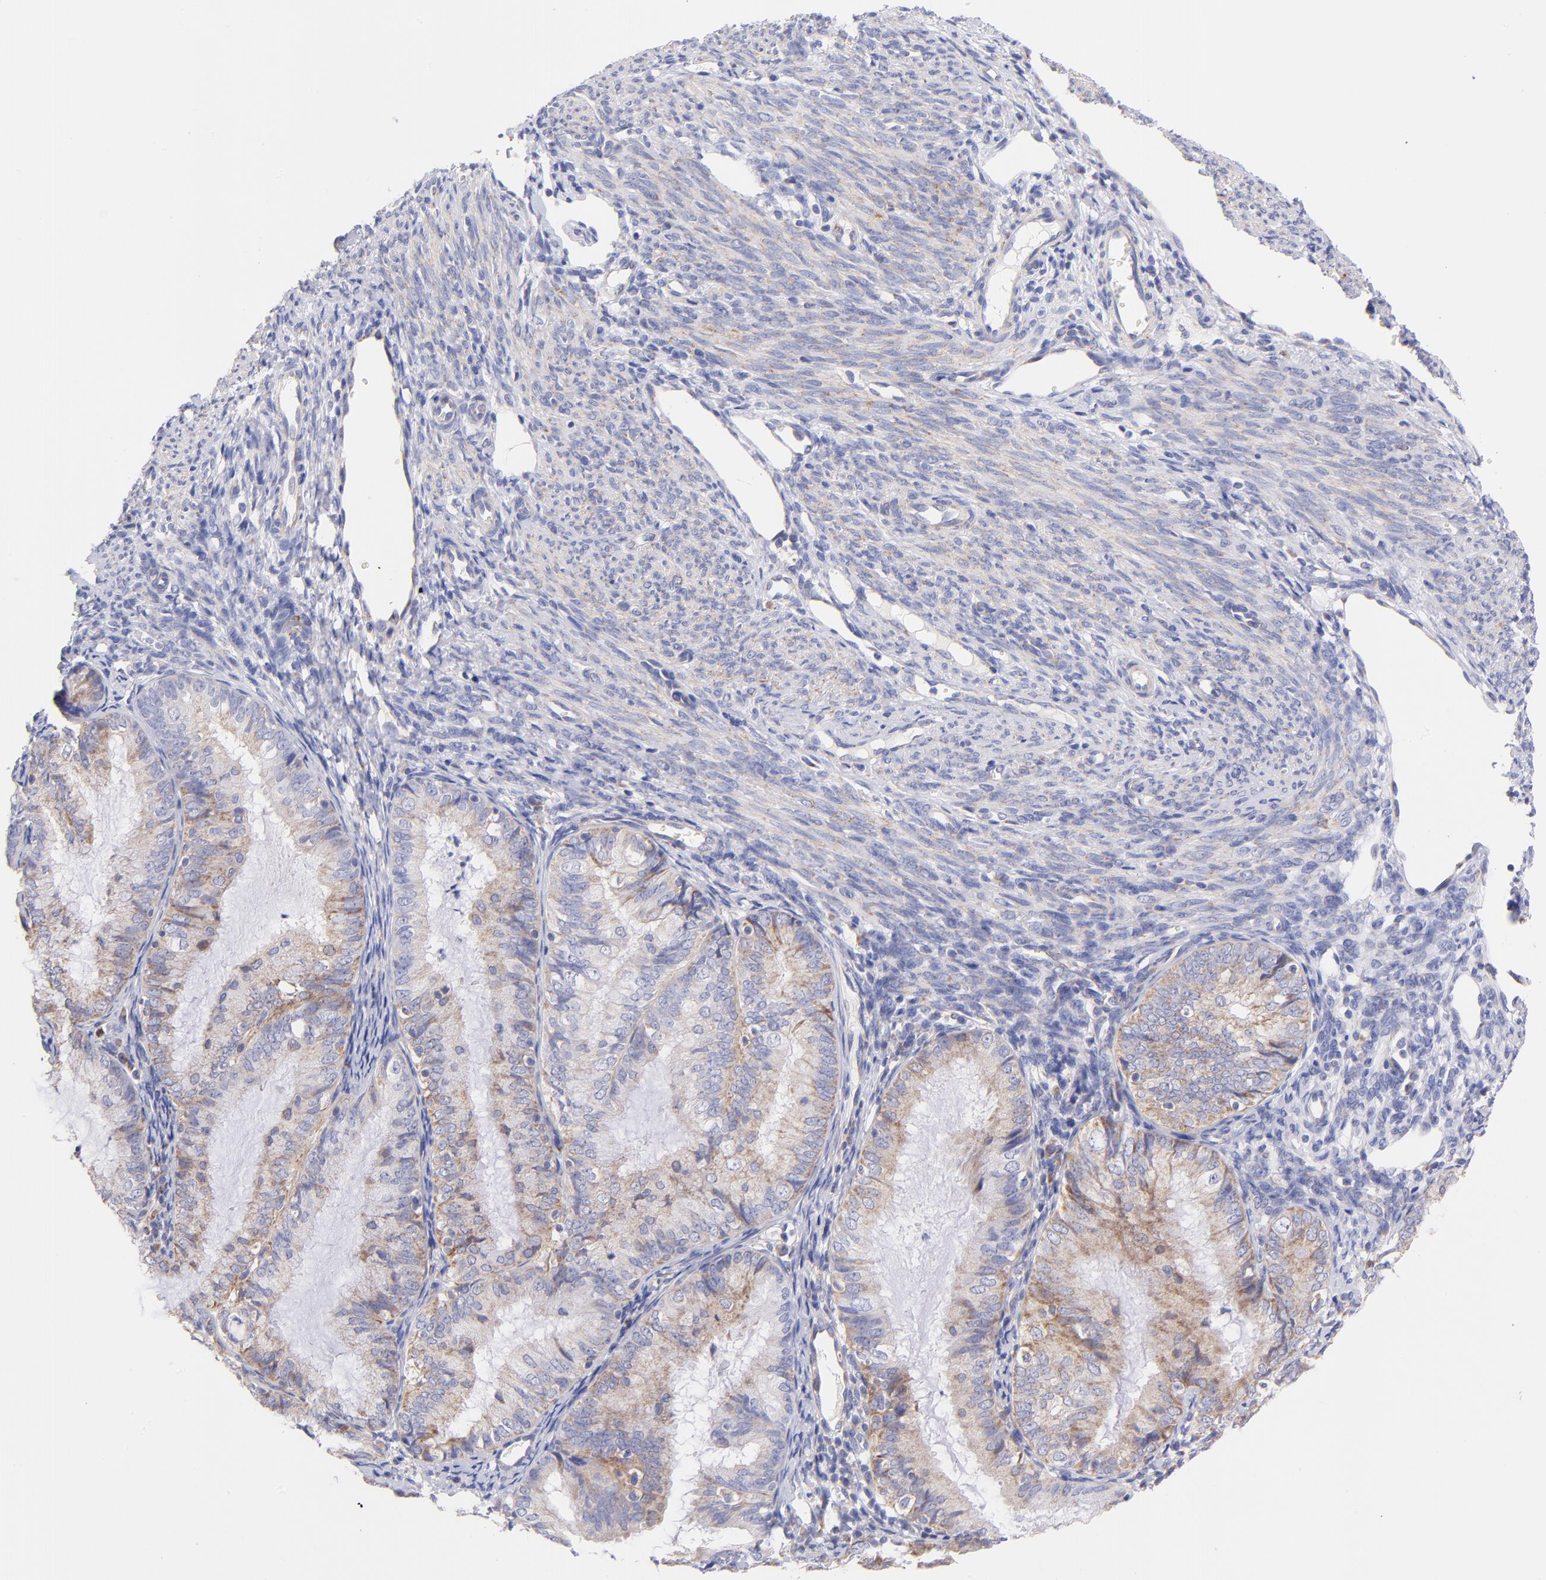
{"staining": {"intensity": "moderate", "quantity": ">75%", "location": "cytoplasmic/membranous"}, "tissue": "endometrial cancer", "cell_type": "Tumor cells", "image_type": "cancer", "snomed": [{"axis": "morphology", "description": "Adenocarcinoma, NOS"}, {"axis": "topography", "description": "Endometrium"}], "caption": "Tumor cells demonstrate medium levels of moderate cytoplasmic/membranous staining in about >75% of cells in endometrial cancer.", "gene": "NDUFB7", "patient": {"sex": "female", "age": 66}}